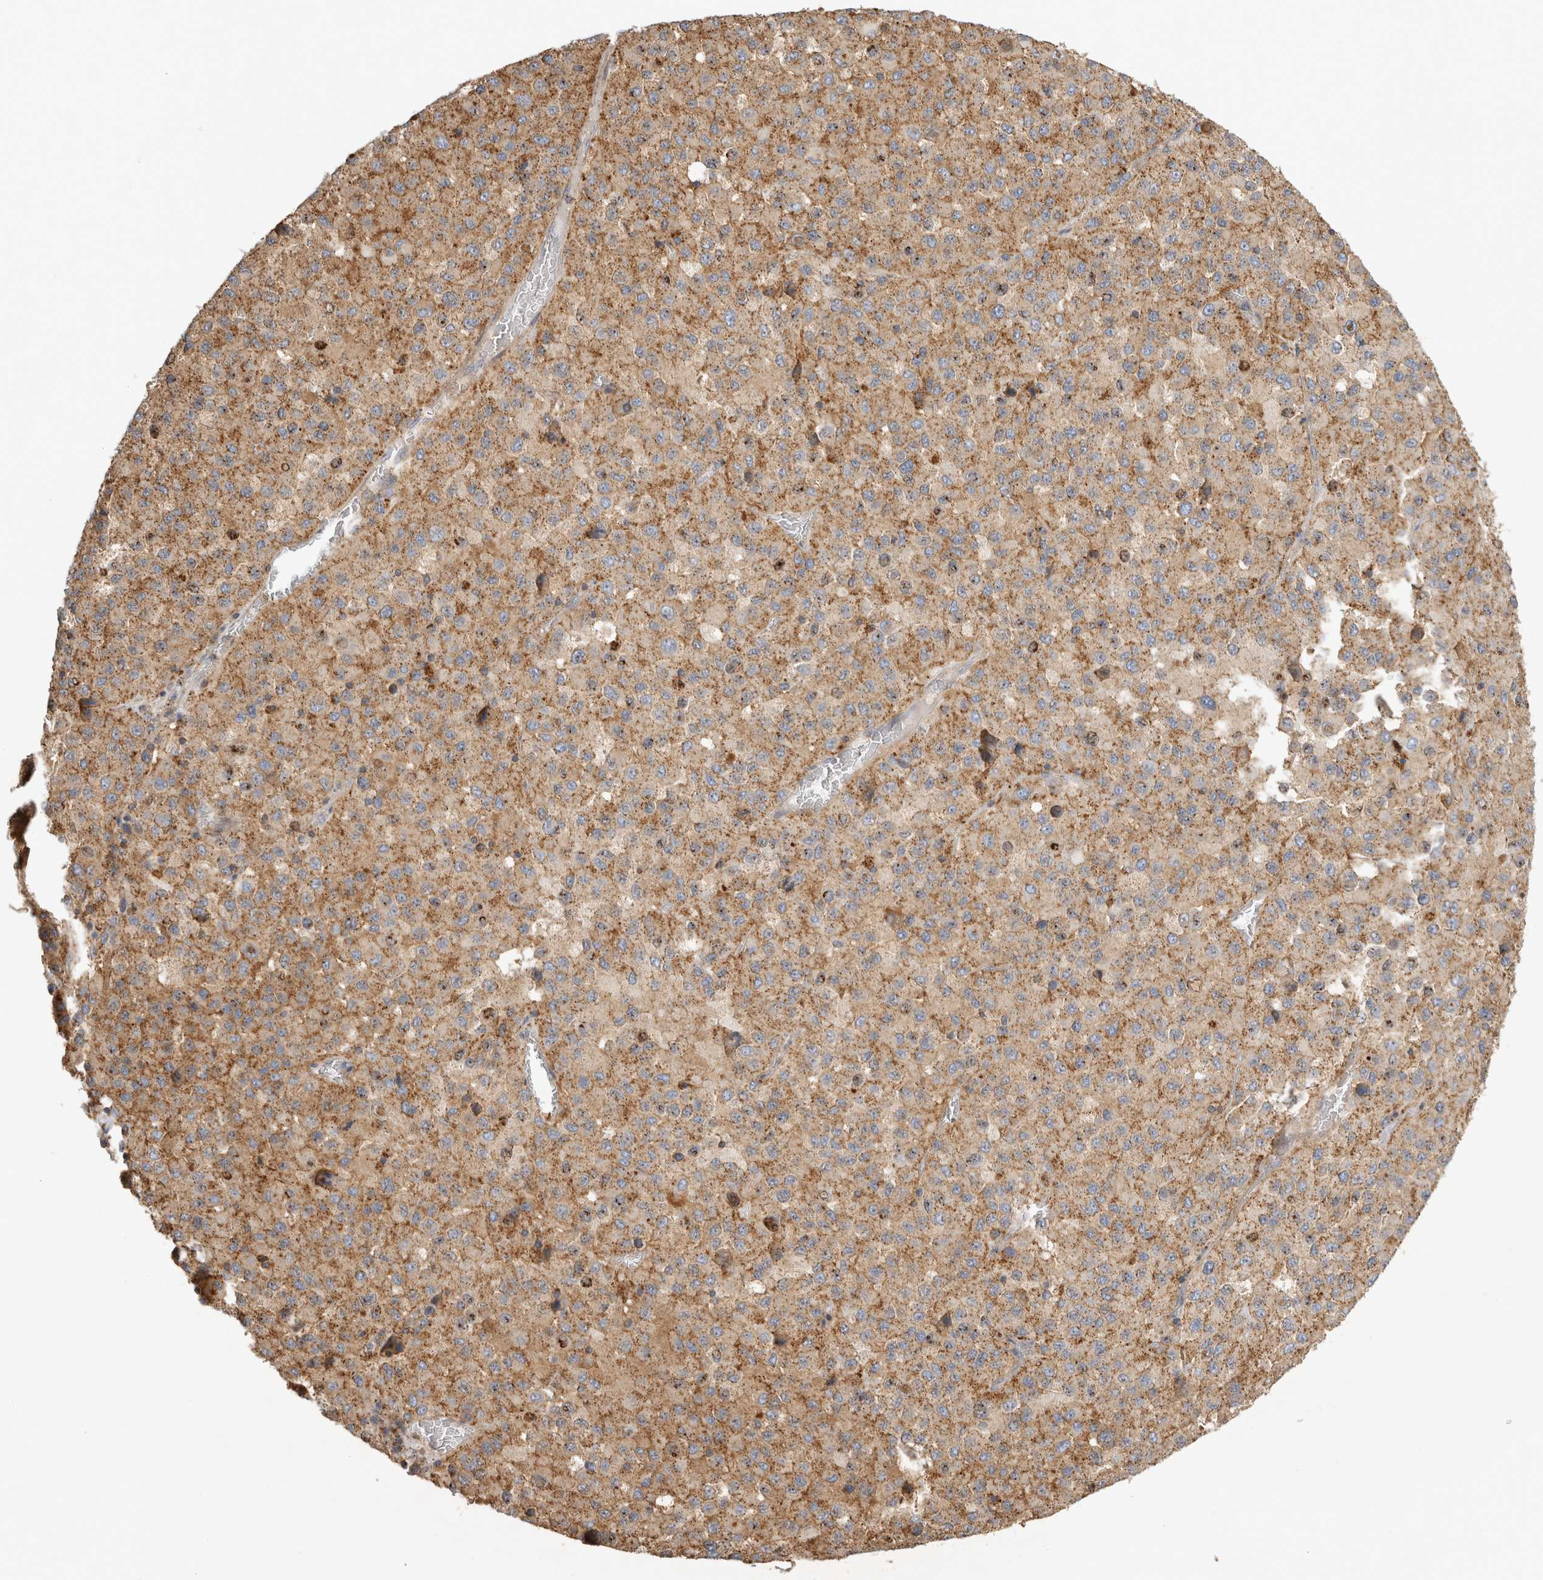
{"staining": {"intensity": "moderate", "quantity": ">75%", "location": "cytoplasmic/membranous"}, "tissue": "melanoma", "cell_type": "Tumor cells", "image_type": "cancer", "snomed": [{"axis": "morphology", "description": "Malignant melanoma, Metastatic site"}, {"axis": "topography", "description": "Lung"}], "caption": "Moderate cytoplasmic/membranous expression is seen in about >75% of tumor cells in malignant melanoma (metastatic site). (DAB (3,3'-diaminobenzidine) IHC, brown staining for protein, blue staining for nuclei).", "gene": "CHMP6", "patient": {"sex": "male", "age": 64}}